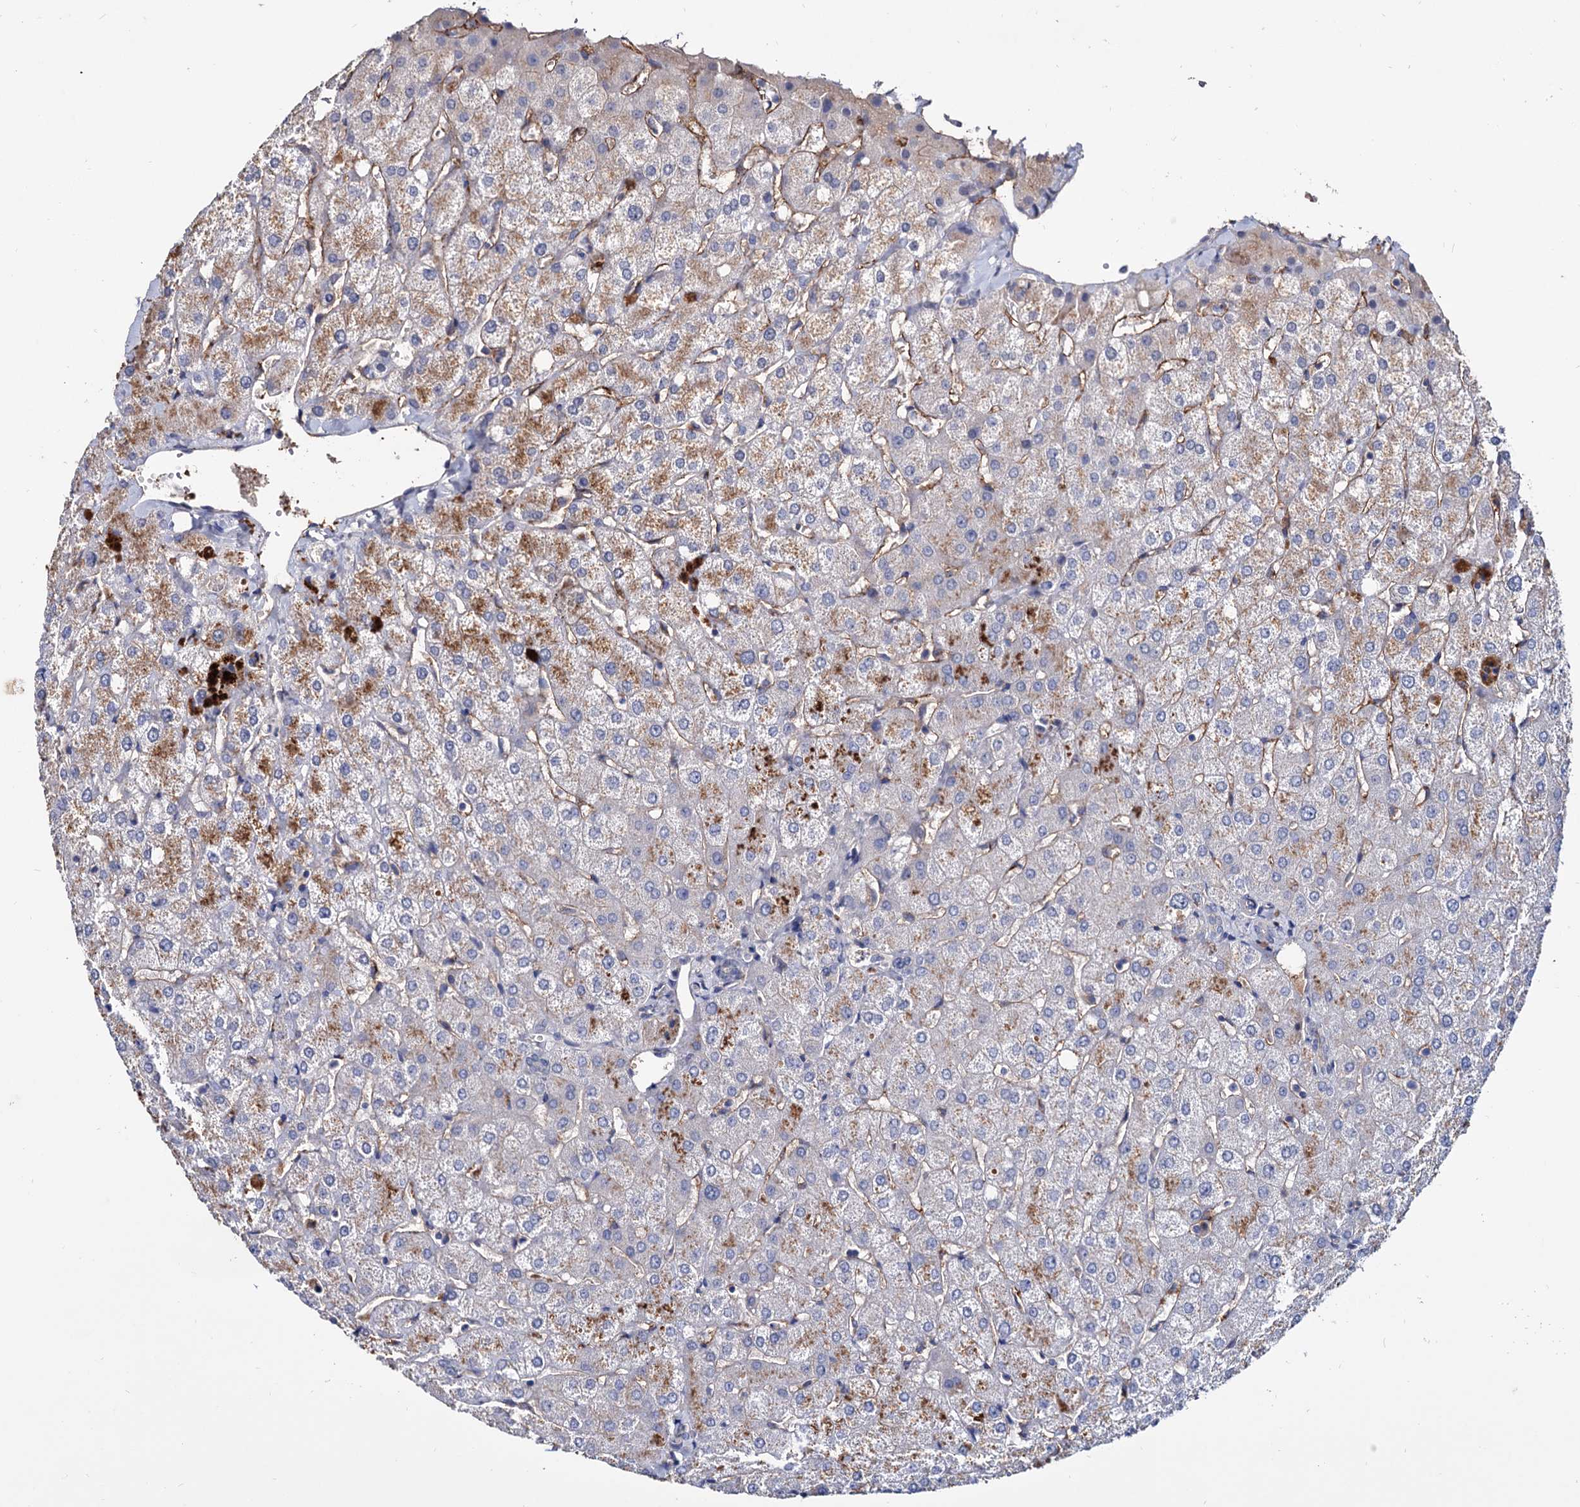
{"staining": {"intensity": "negative", "quantity": "none", "location": "none"}, "tissue": "liver", "cell_type": "Cholangiocytes", "image_type": "normal", "snomed": [{"axis": "morphology", "description": "Normal tissue, NOS"}, {"axis": "topography", "description": "Liver"}], "caption": "An IHC photomicrograph of benign liver is shown. There is no staining in cholangiocytes of liver. (Immunohistochemistry (ihc), brightfield microscopy, high magnification).", "gene": "NPAS4", "patient": {"sex": "female", "age": 54}}